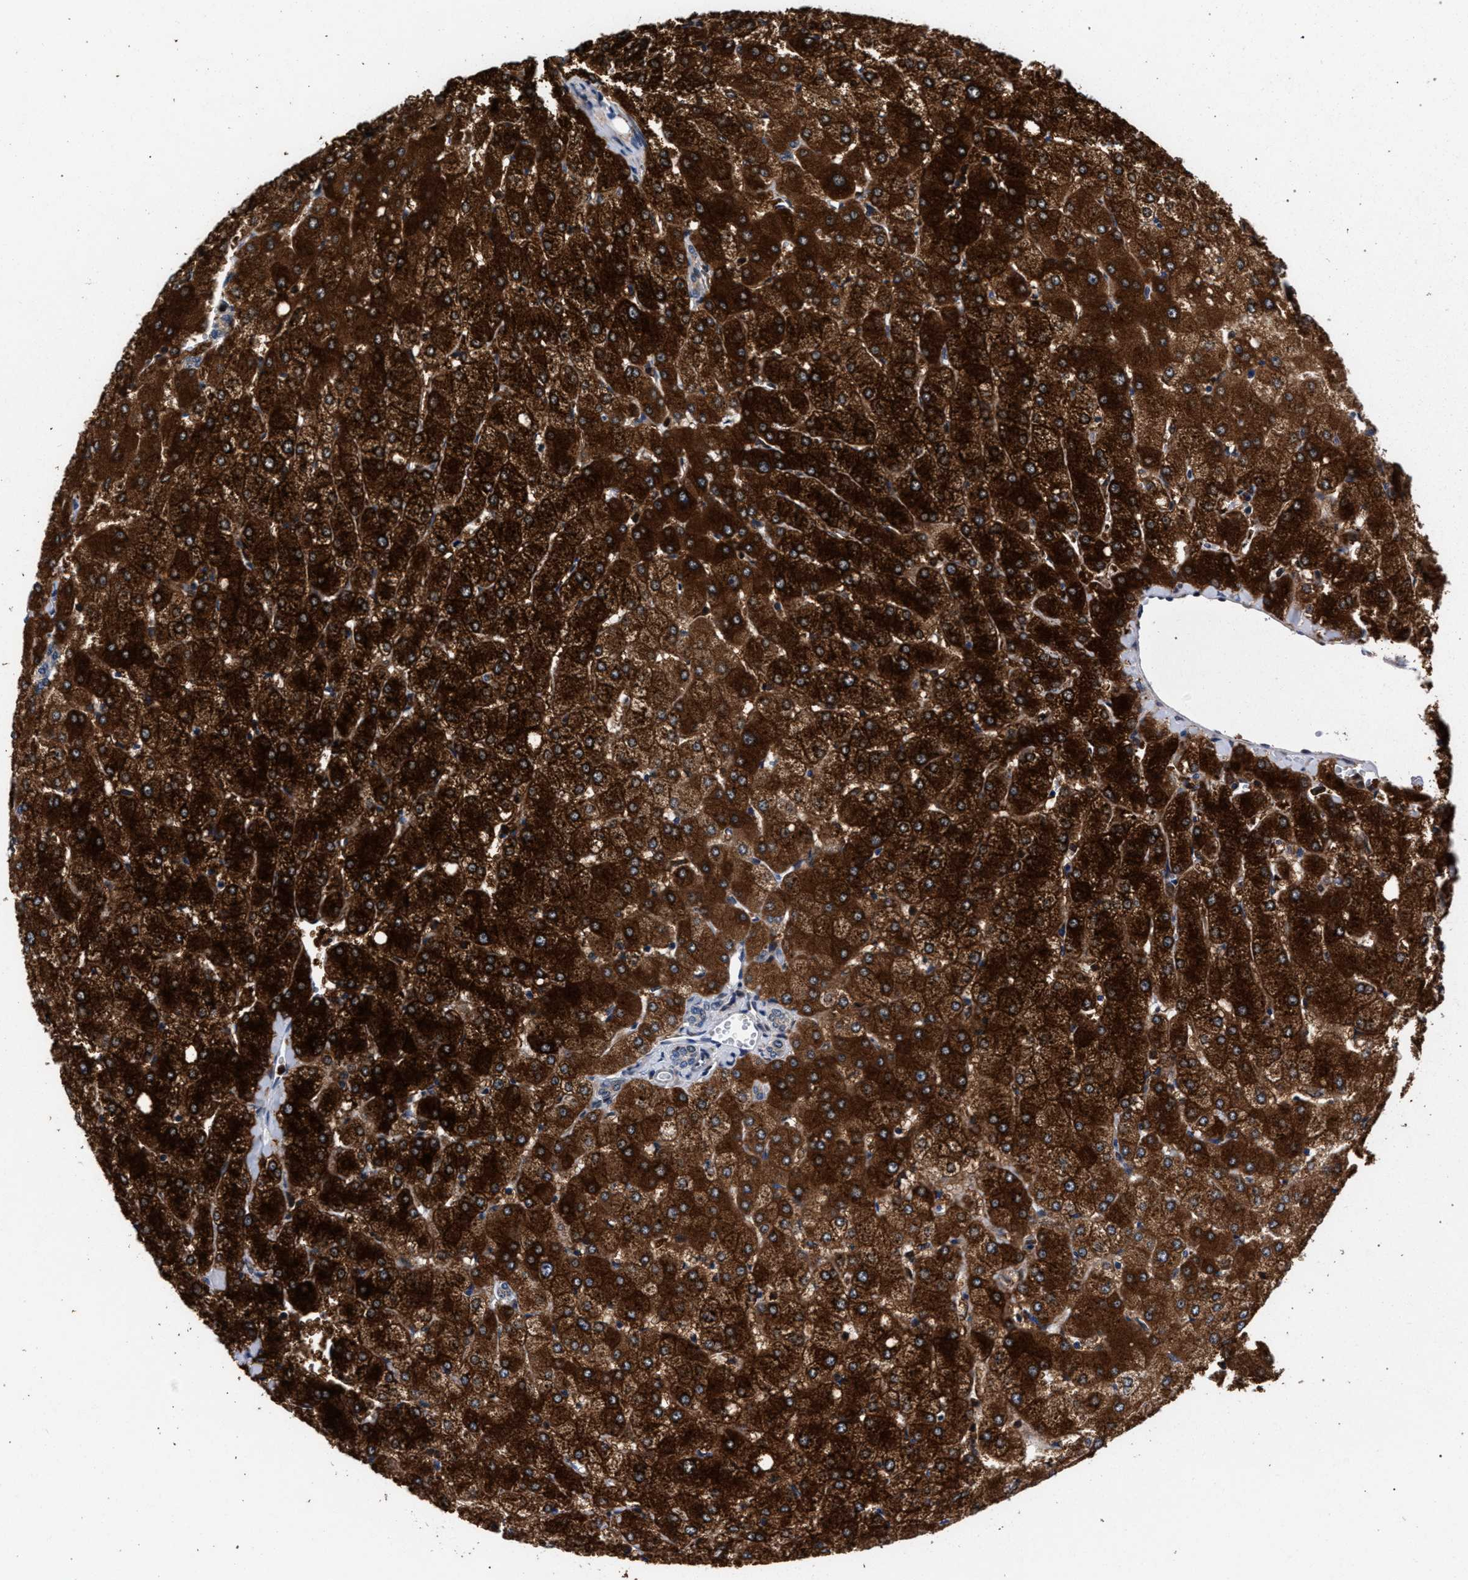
{"staining": {"intensity": "weak", "quantity": "<25%", "location": "cytoplasmic/membranous"}, "tissue": "liver", "cell_type": "Cholangiocytes", "image_type": "normal", "snomed": [{"axis": "morphology", "description": "Normal tissue, NOS"}, {"axis": "topography", "description": "Liver"}], "caption": "Micrograph shows no significant protein positivity in cholangiocytes of normal liver. (IHC, brightfield microscopy, high magnification).", "gene": "ZNF462", "patient": {"sex": "female", "age": 54}}